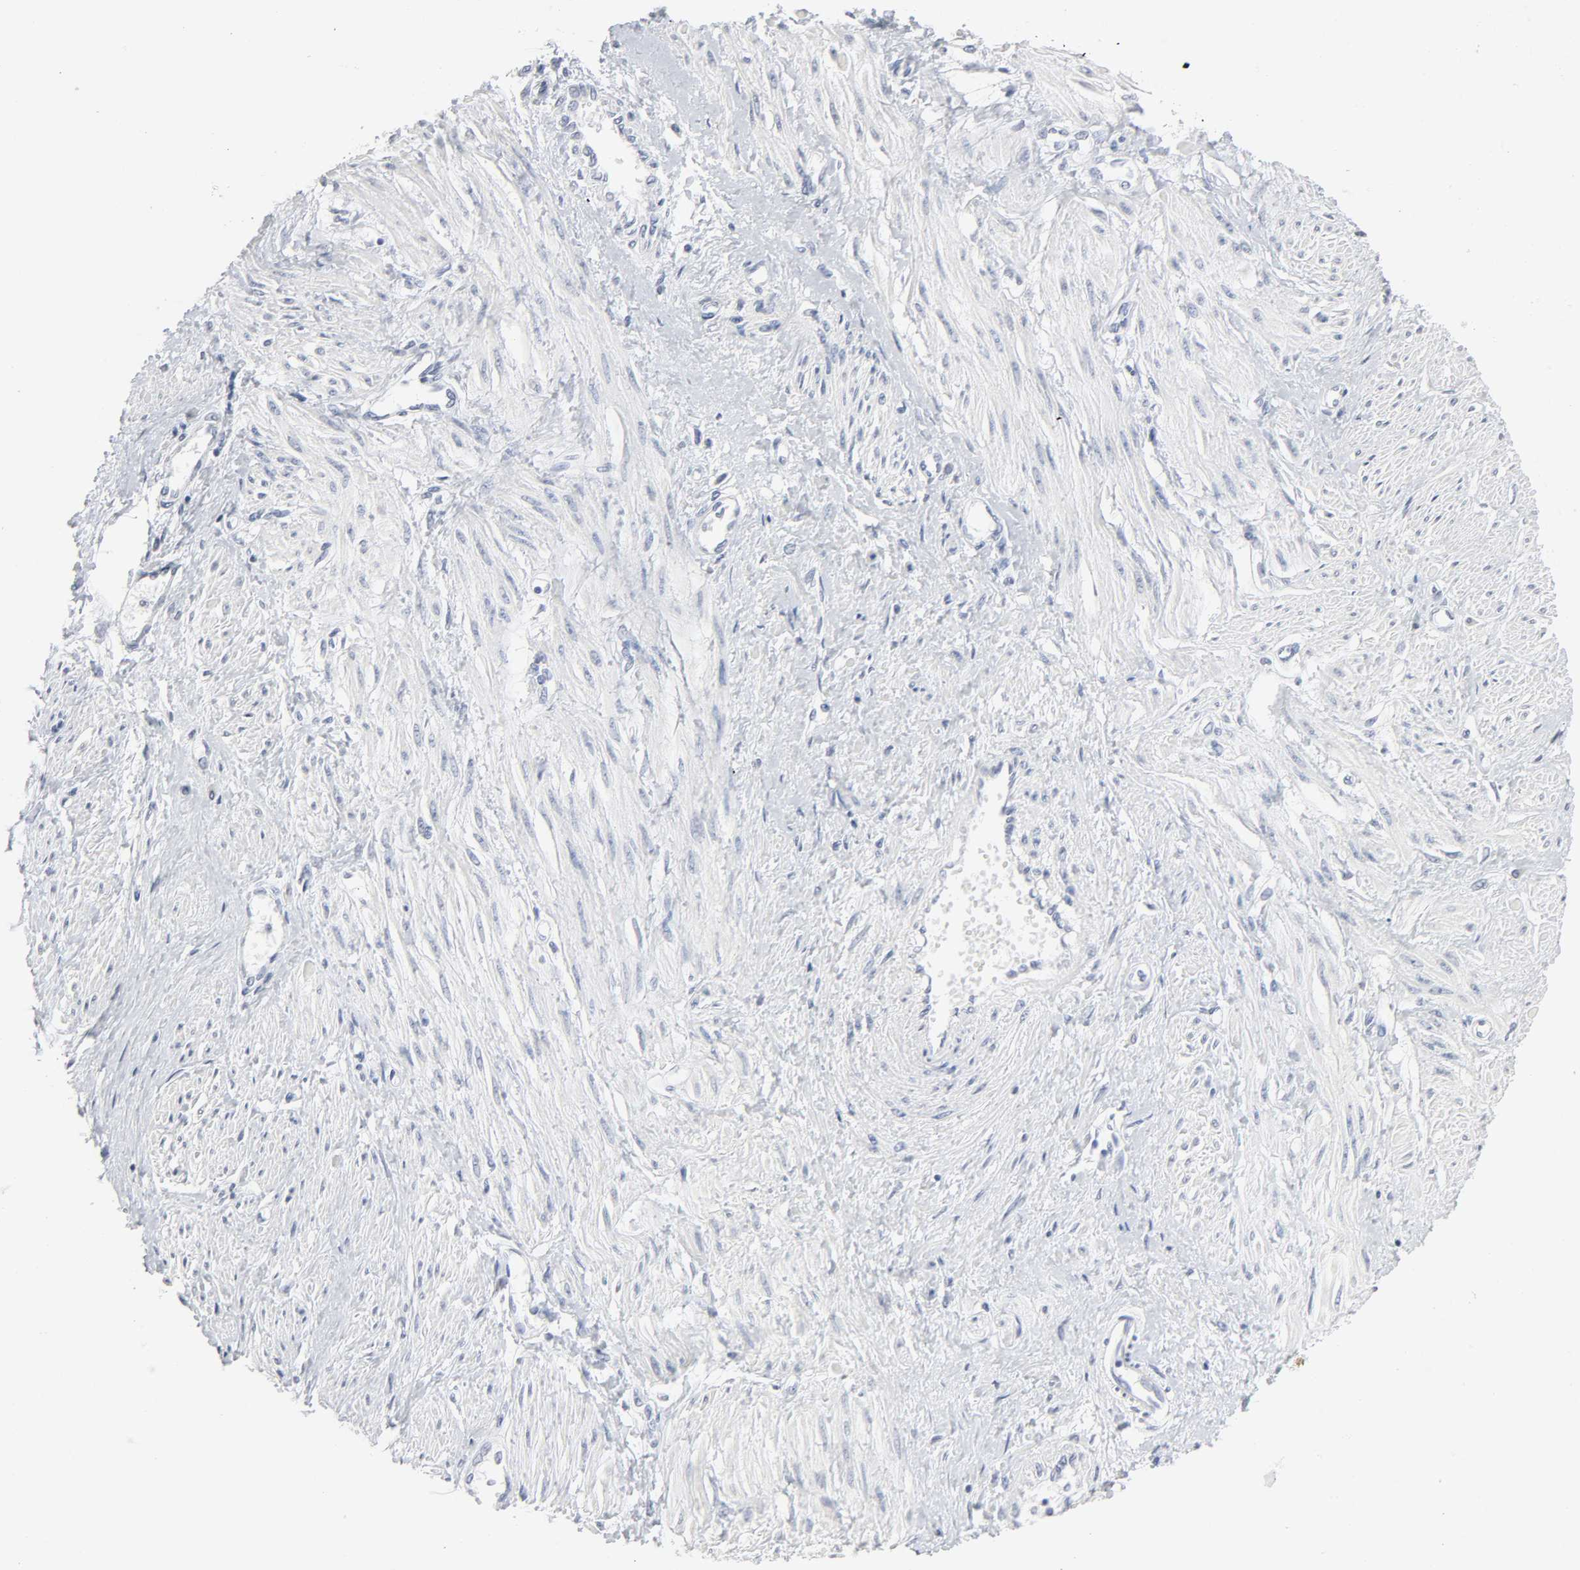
{"staining": {"intensity": "negative", "quantity": "none", "location": "none"}, "tissue": "smooth muscle", "cell_type": "Smooth muscle cells", "image_type": "normal", "snomed": [{"axis": "morphology", "description": "Normal tissue, NOS"}, {"axis": "topography", "description": "Smooth muscle"}, {"axis": "topography", "description": "Uterus"}], "caption": "Smooth muscle cells are negative for protein expression in unremarkable human smooth muscle.", "gene": "SLCO1B3", "patient": {"sex": "female", "age": 39}}